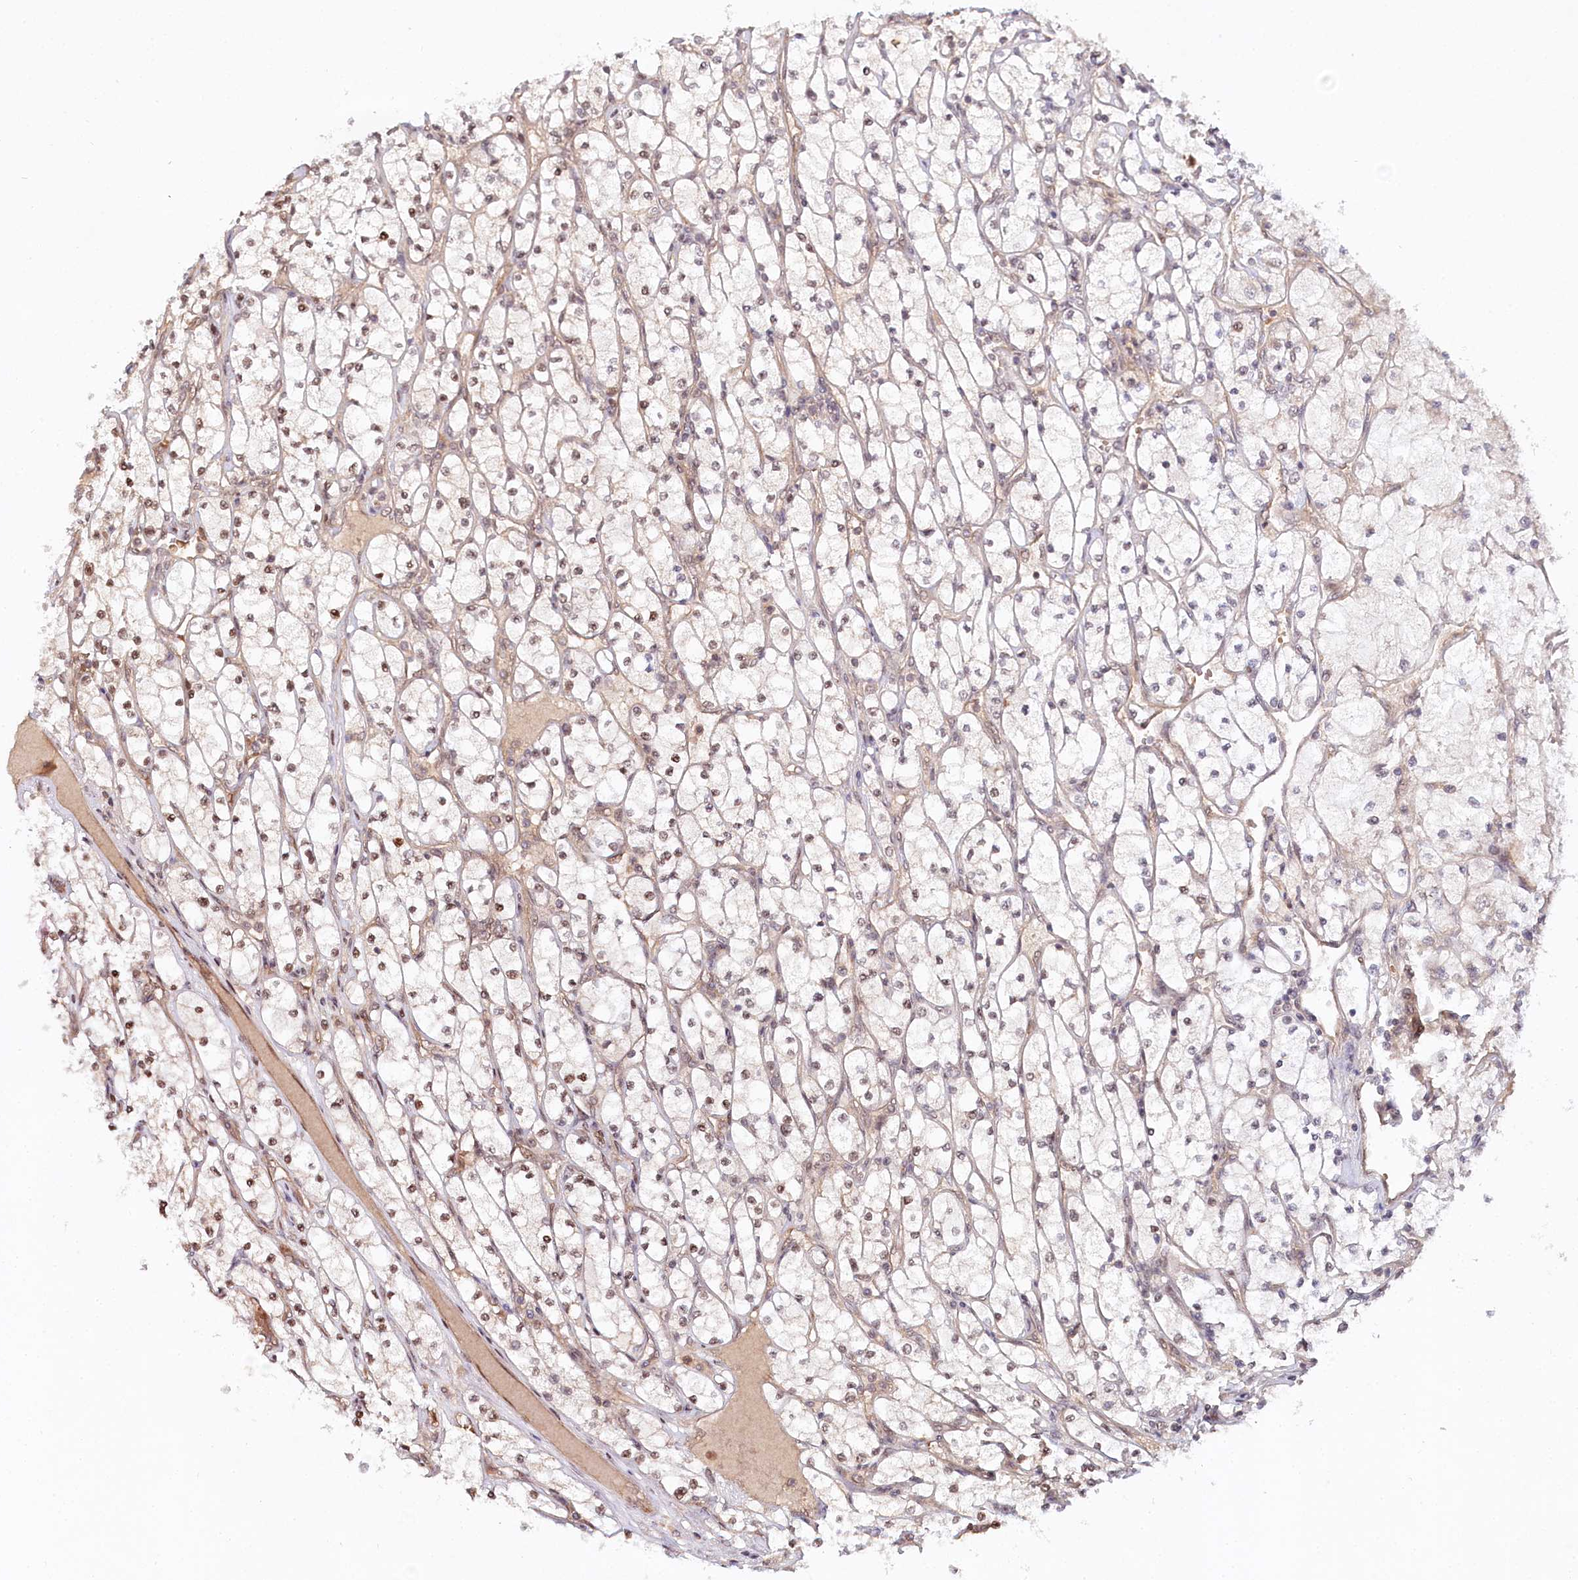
{"staining": {"intensity": "moderate", "quantity": "<25%", "location": "nuclear"}, "tissue": "renal cancer", "cell_type": "Tumor cells", "image_type": "cancer", "snomed": [{"axis": "morphology", "description": "Adenocarcinoma, NOS"}, {"axis": "topography", "description": "Kidney"}], "caption": "A photomicrograph of human adenocarcinoma (renal) stained for a protein exhibits moderate nuclear brown staining in tumor cells.", "gene": "CCDC65", "patient": {"sex": "male", "age": 80}}